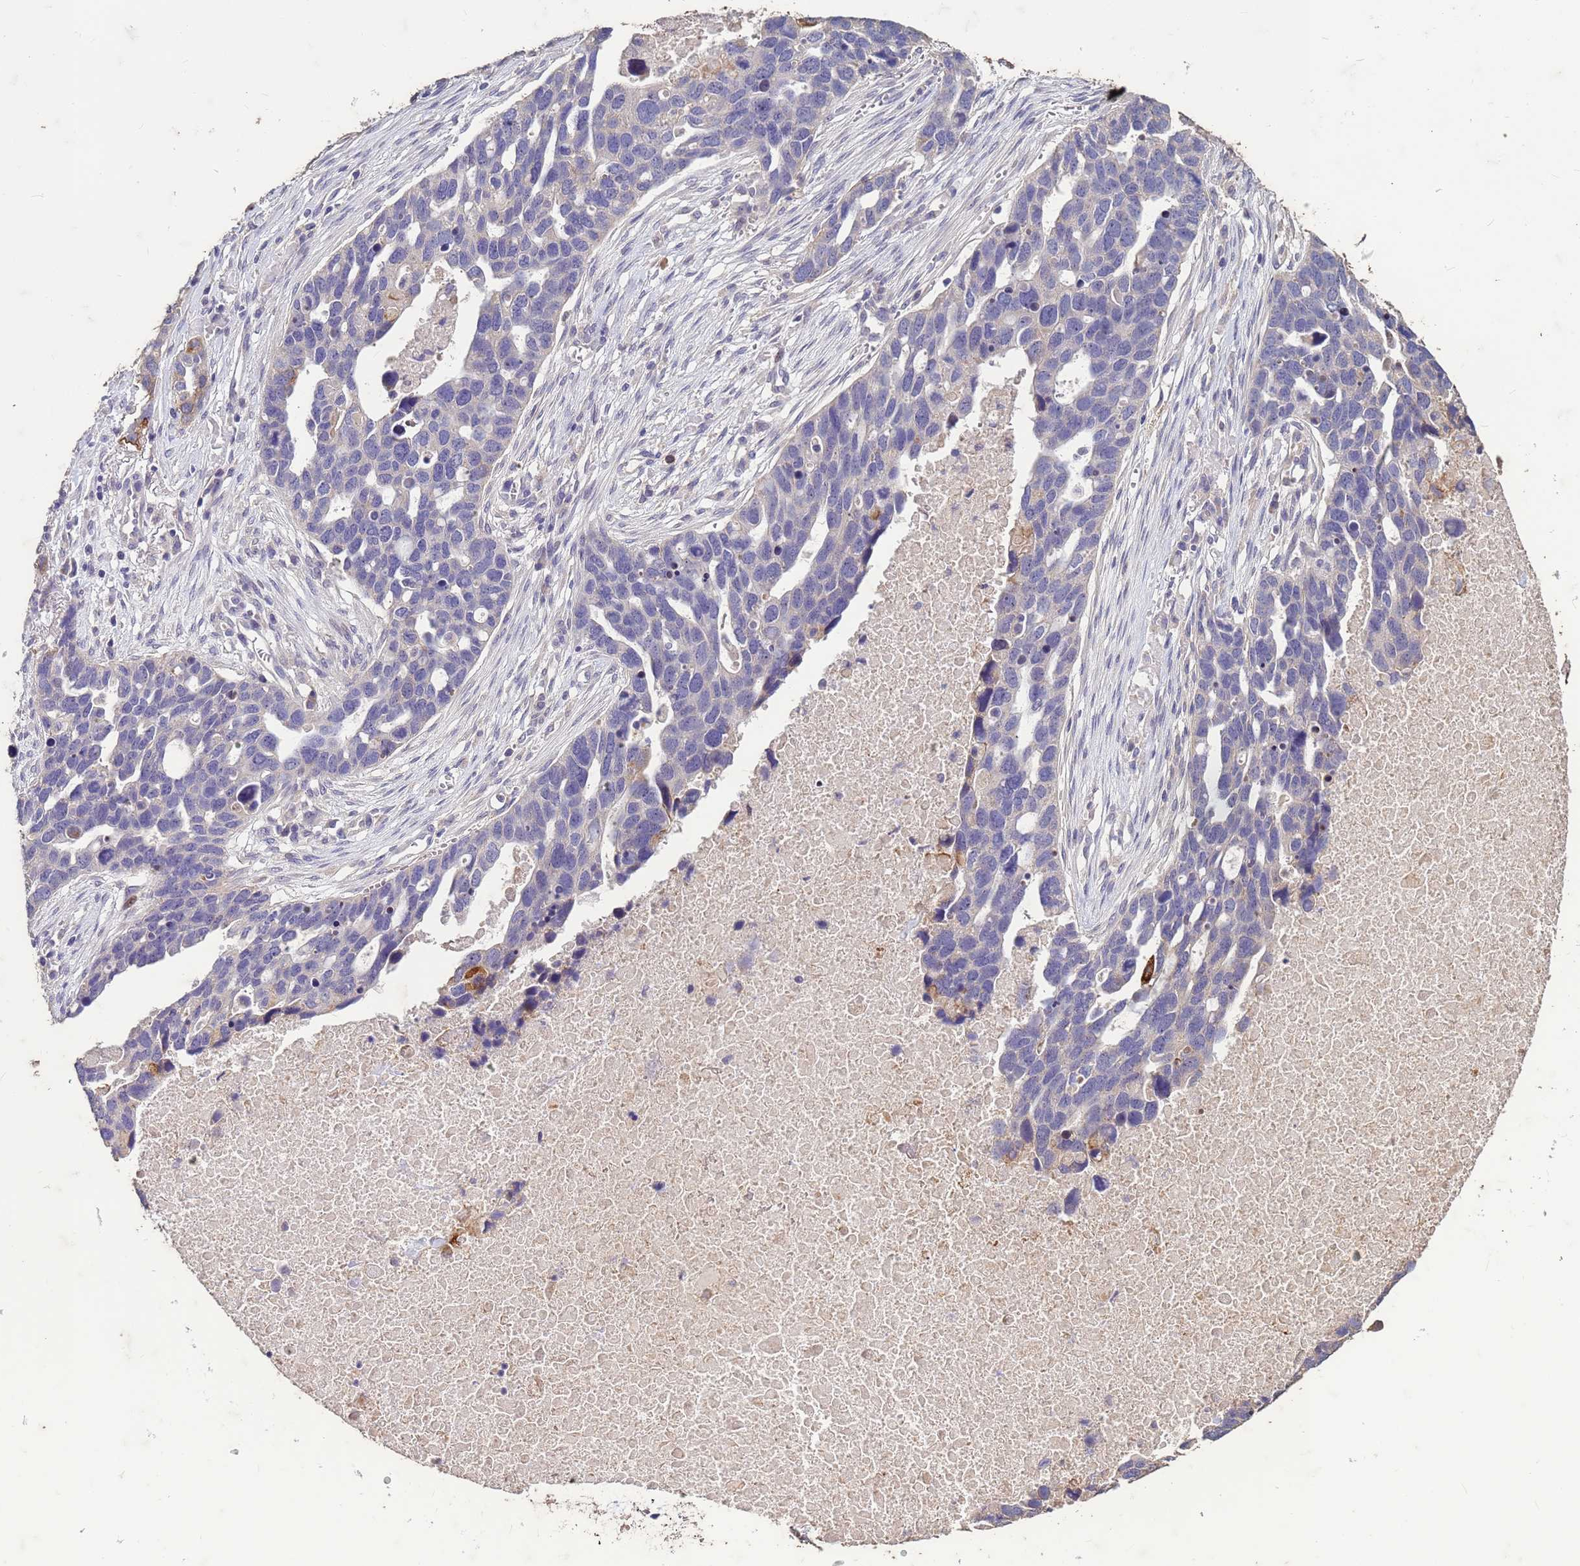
{"staining": {"intensity": "moderate", "quantity": "<25%", "location": "cytoplasmic/membranous"}, "tissue": "ovarian cancer", "cell_type": "Tumor cells", "image_type": "cancer", "snomed": [{"axis": "morphology", "description": "Cystadenocarcinoma, serous, NOS"}, {"axis": "topography", "description": "Ovary"}], "caption": "There is low levels of moderate cytoplasmic/membranous expression in tumor cells of serous cystadenocarcinoma (ovarian), as demonstrated by immunohistochemical staining (brown color).", "gene": "FAM184B", "patient": {"sex": "female", "age": 54}}